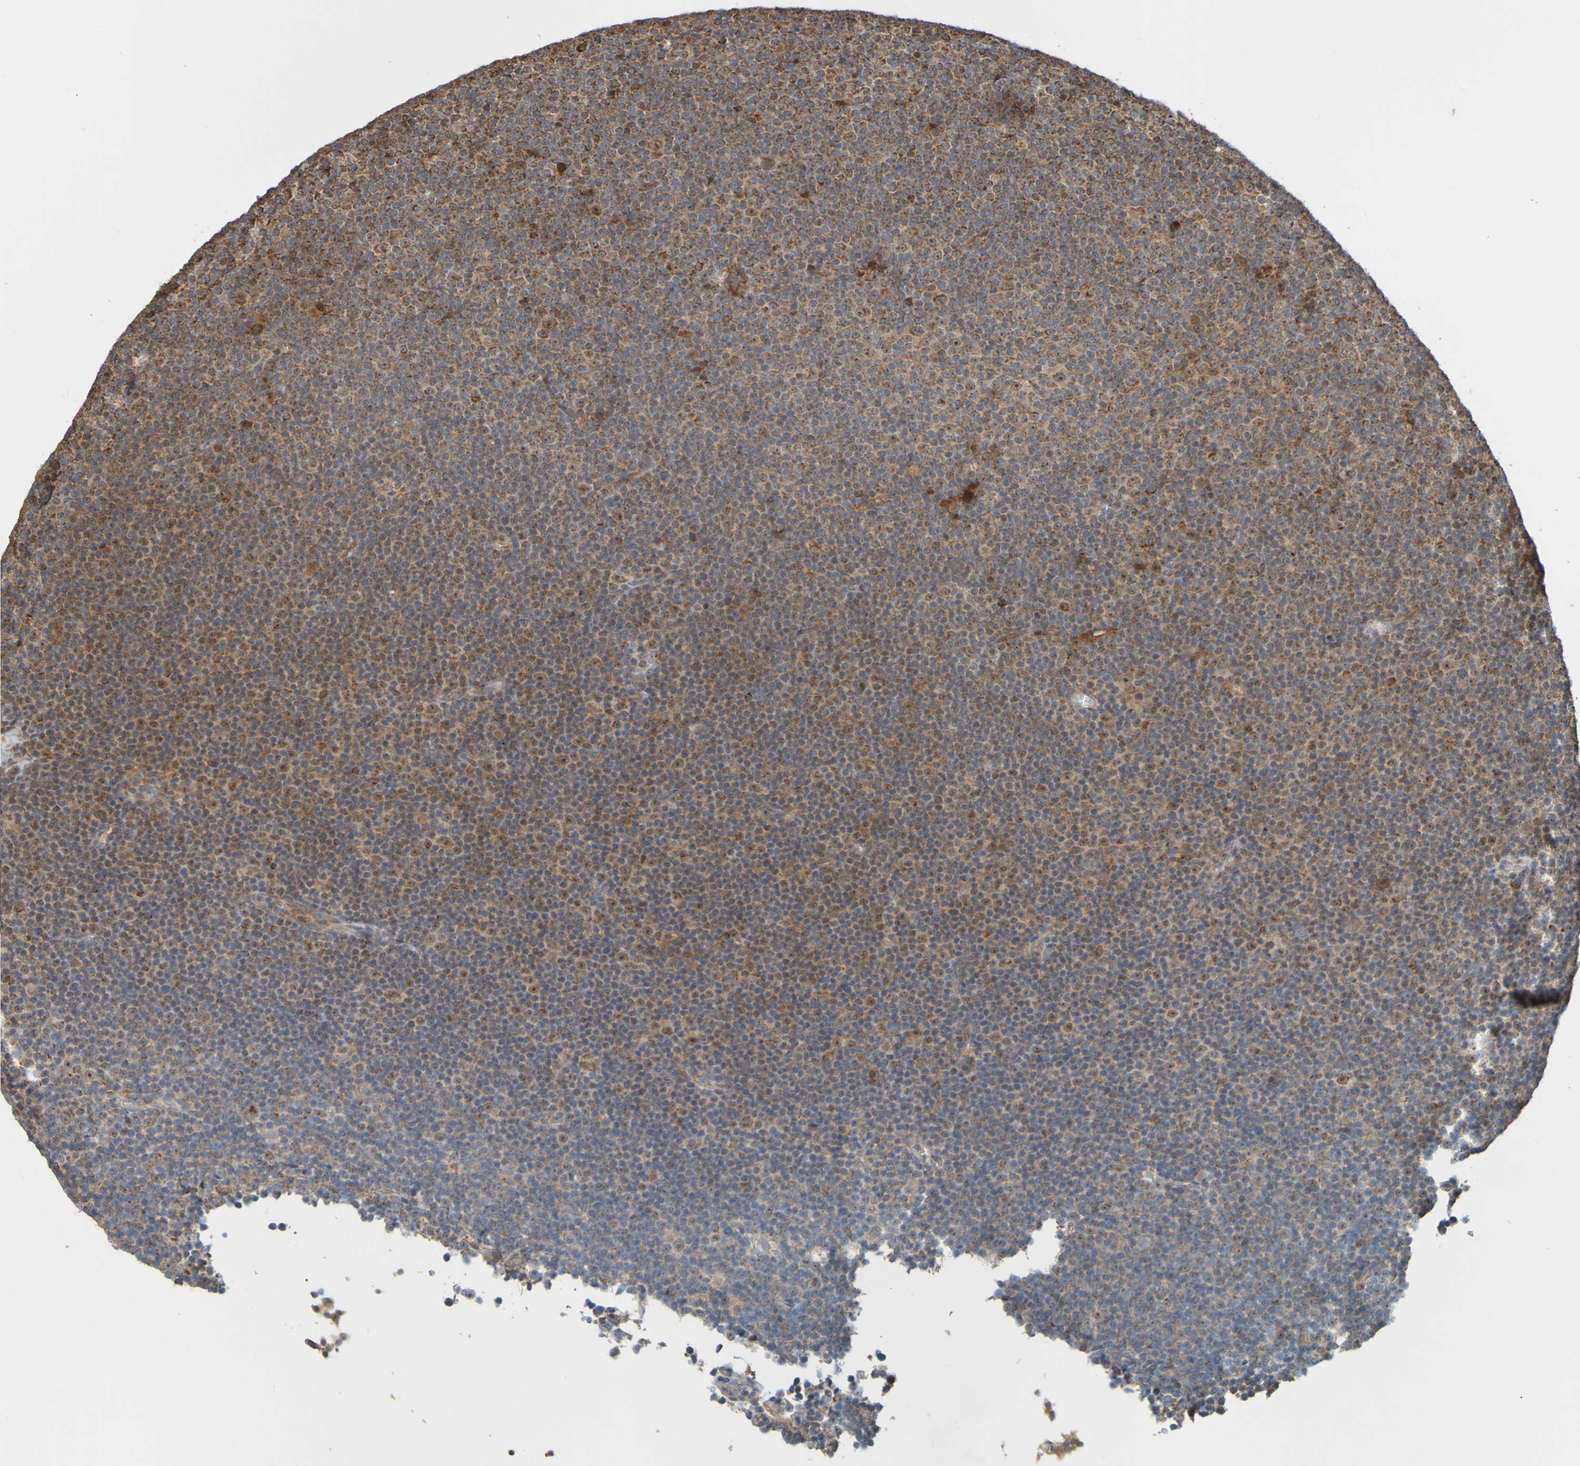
{"staining": {"intensity": "moderate", "quantity": "25%-75%", "location": "cytoplasmic/membranous"}, "tissue": "lymphoma", "cell_type": "Tumor cells", "image_type": "cancer", "snomed": [{"axis": "morphology", "description": "Malignant lymphoma, non-Hodgkin's type, Low grade"}, {"axis": "topography", "description": "Lymph node"}], "caption": "Tumor cells show moderate cytoplasmic/membranous positivity in approximately 25%-75% of cells in low-grade malignant lymphoma, non-Hodgkin's type.", "gene": "TMBIM1", "patient": {"sex": "female", "age": 67}}